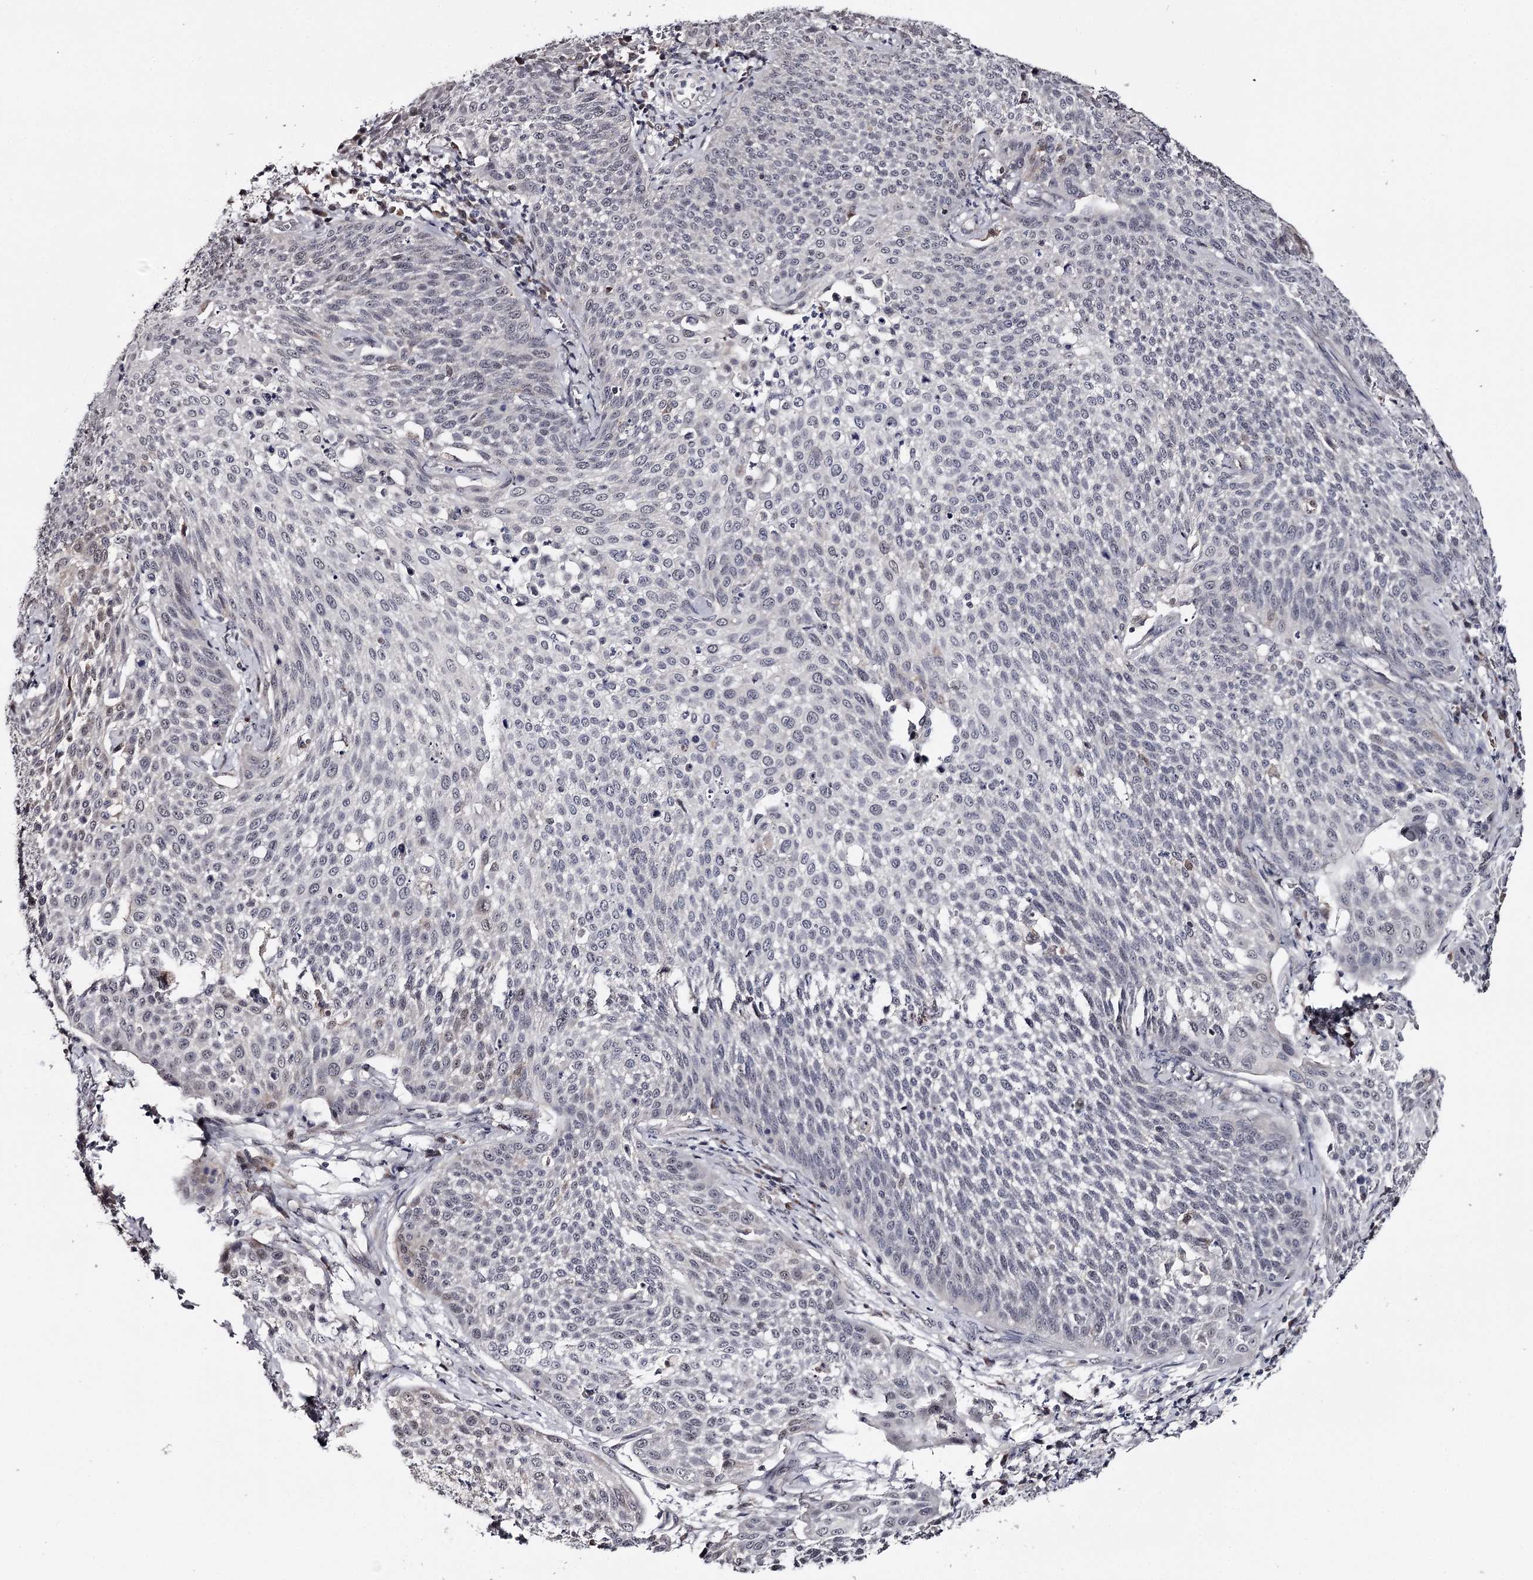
{"staining": {"intensity": "weak", "quantity": "<25%", "location": "nuclear"}, "tissue": "cervical cancer", "cell_type": "Tumor cells", "image_type": "cancer", "snomed": [{"axis": "morphology", "description": "Squamous cell carcinoma, NOS"}, {"axis": "topography", "description": "Cervix"}], "caption": "DAB immunohistochemical staining of cervical cancer shows no significant positivity in tumor cells. (DAB (3,3'-diaminobenzidine) IHC visualized using brightfield microscopy, high magnification).", "gene": "GTSF1", "patient": {"sex": "female", "age": 34}}